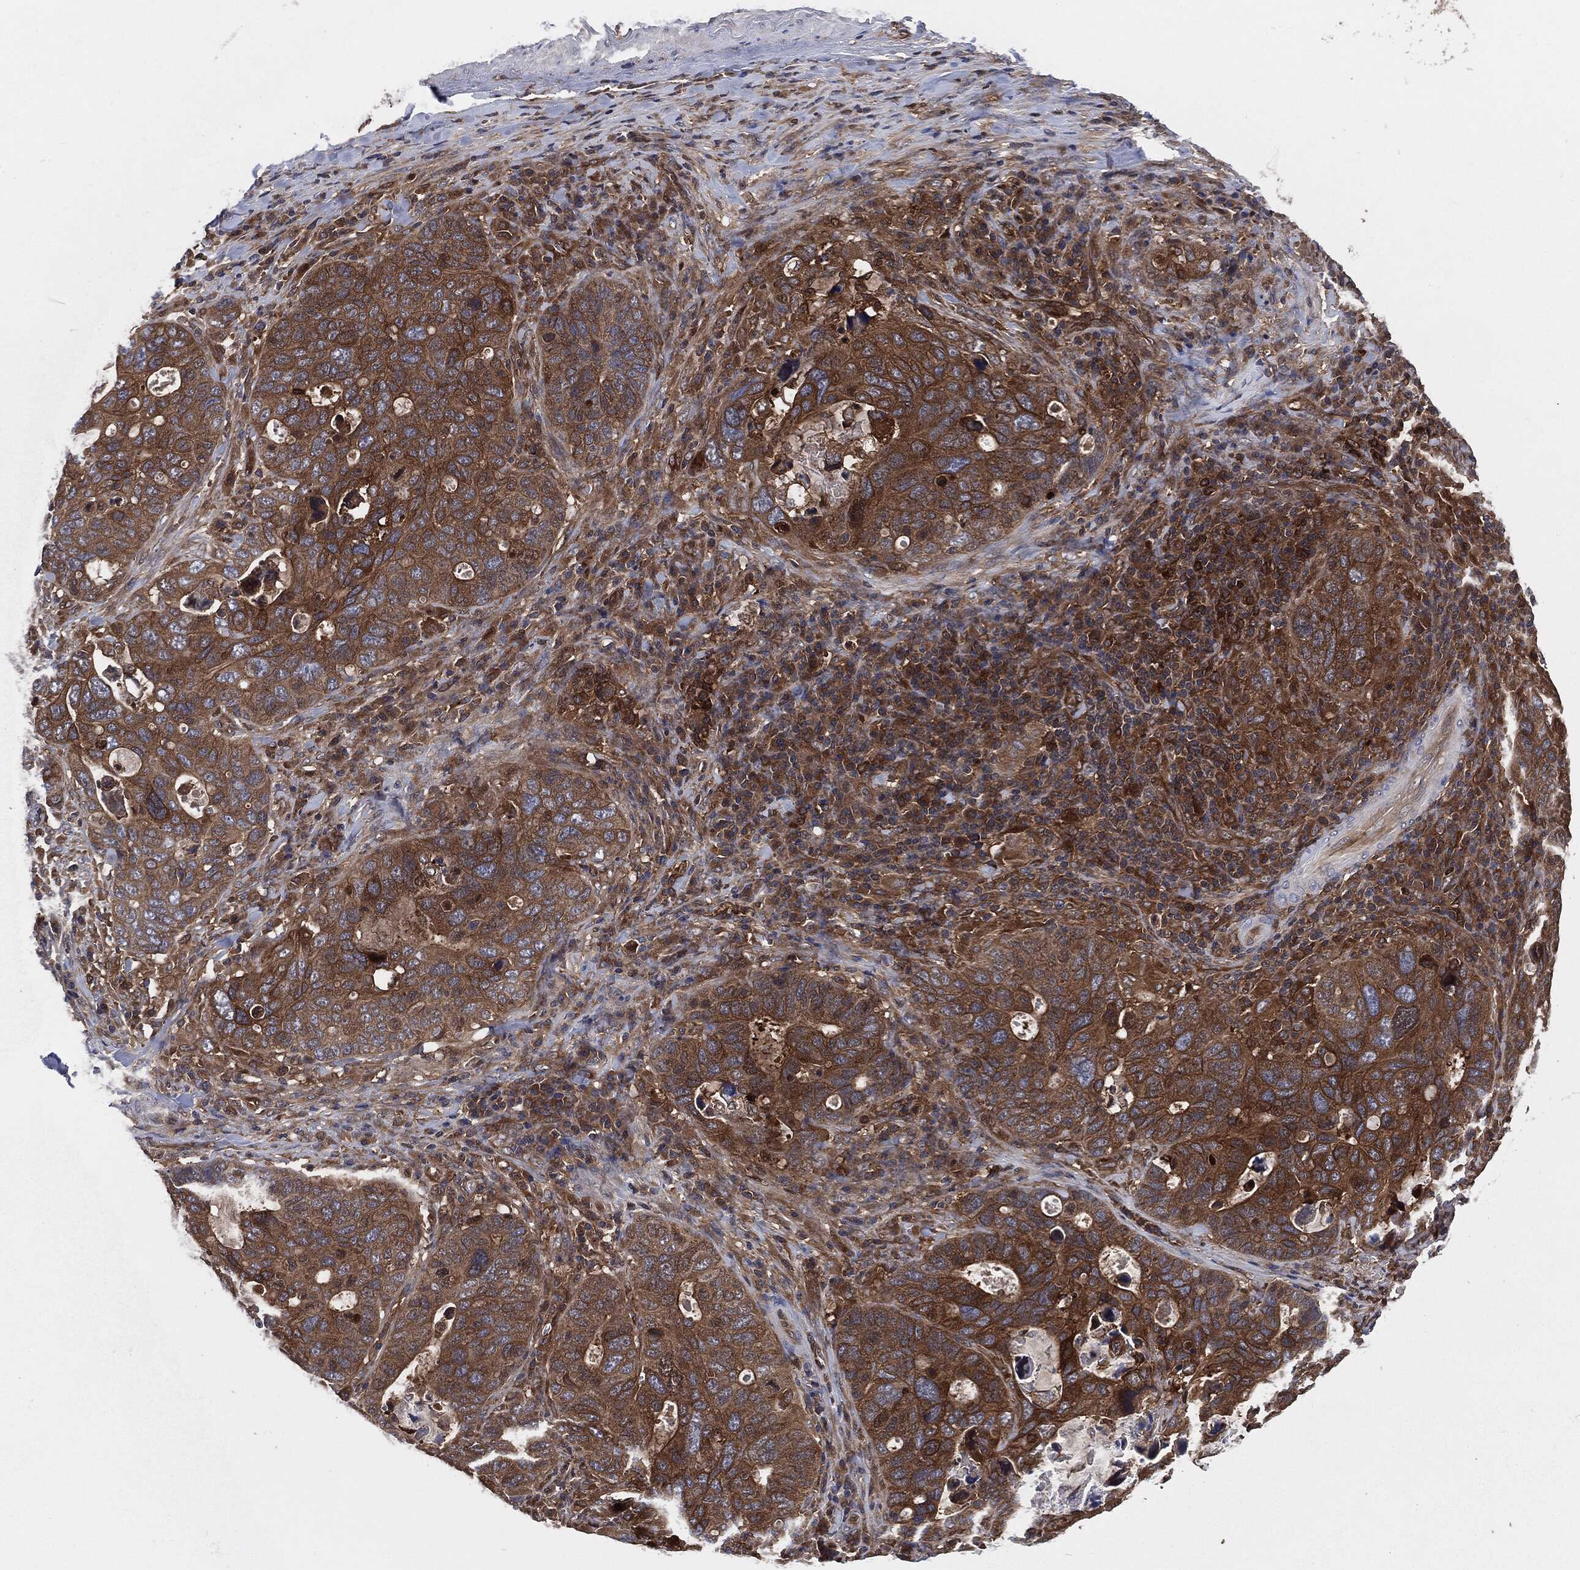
{"staining": {"intensity": "strong", "quantity": "25%-75%", "location": "cytoplasmic/membranous"}, "tissue": "stomach cancer", "cell_type": "Tumor cells", "image_type": "cancer", "snomed": [{"axis": "morphology", "description": "Adenocarcinoma, NOS"}, {"axis": "topography", "description": "Stomach"}], "caption": "This is a histology image of IHC staining of adenocarcinoma (stomach), which shows strong expression in the cytoplasmic/membranous of tumor cells.", "gene": "XPNPEP1", "patient": {"sex": "male", "age": 54}}